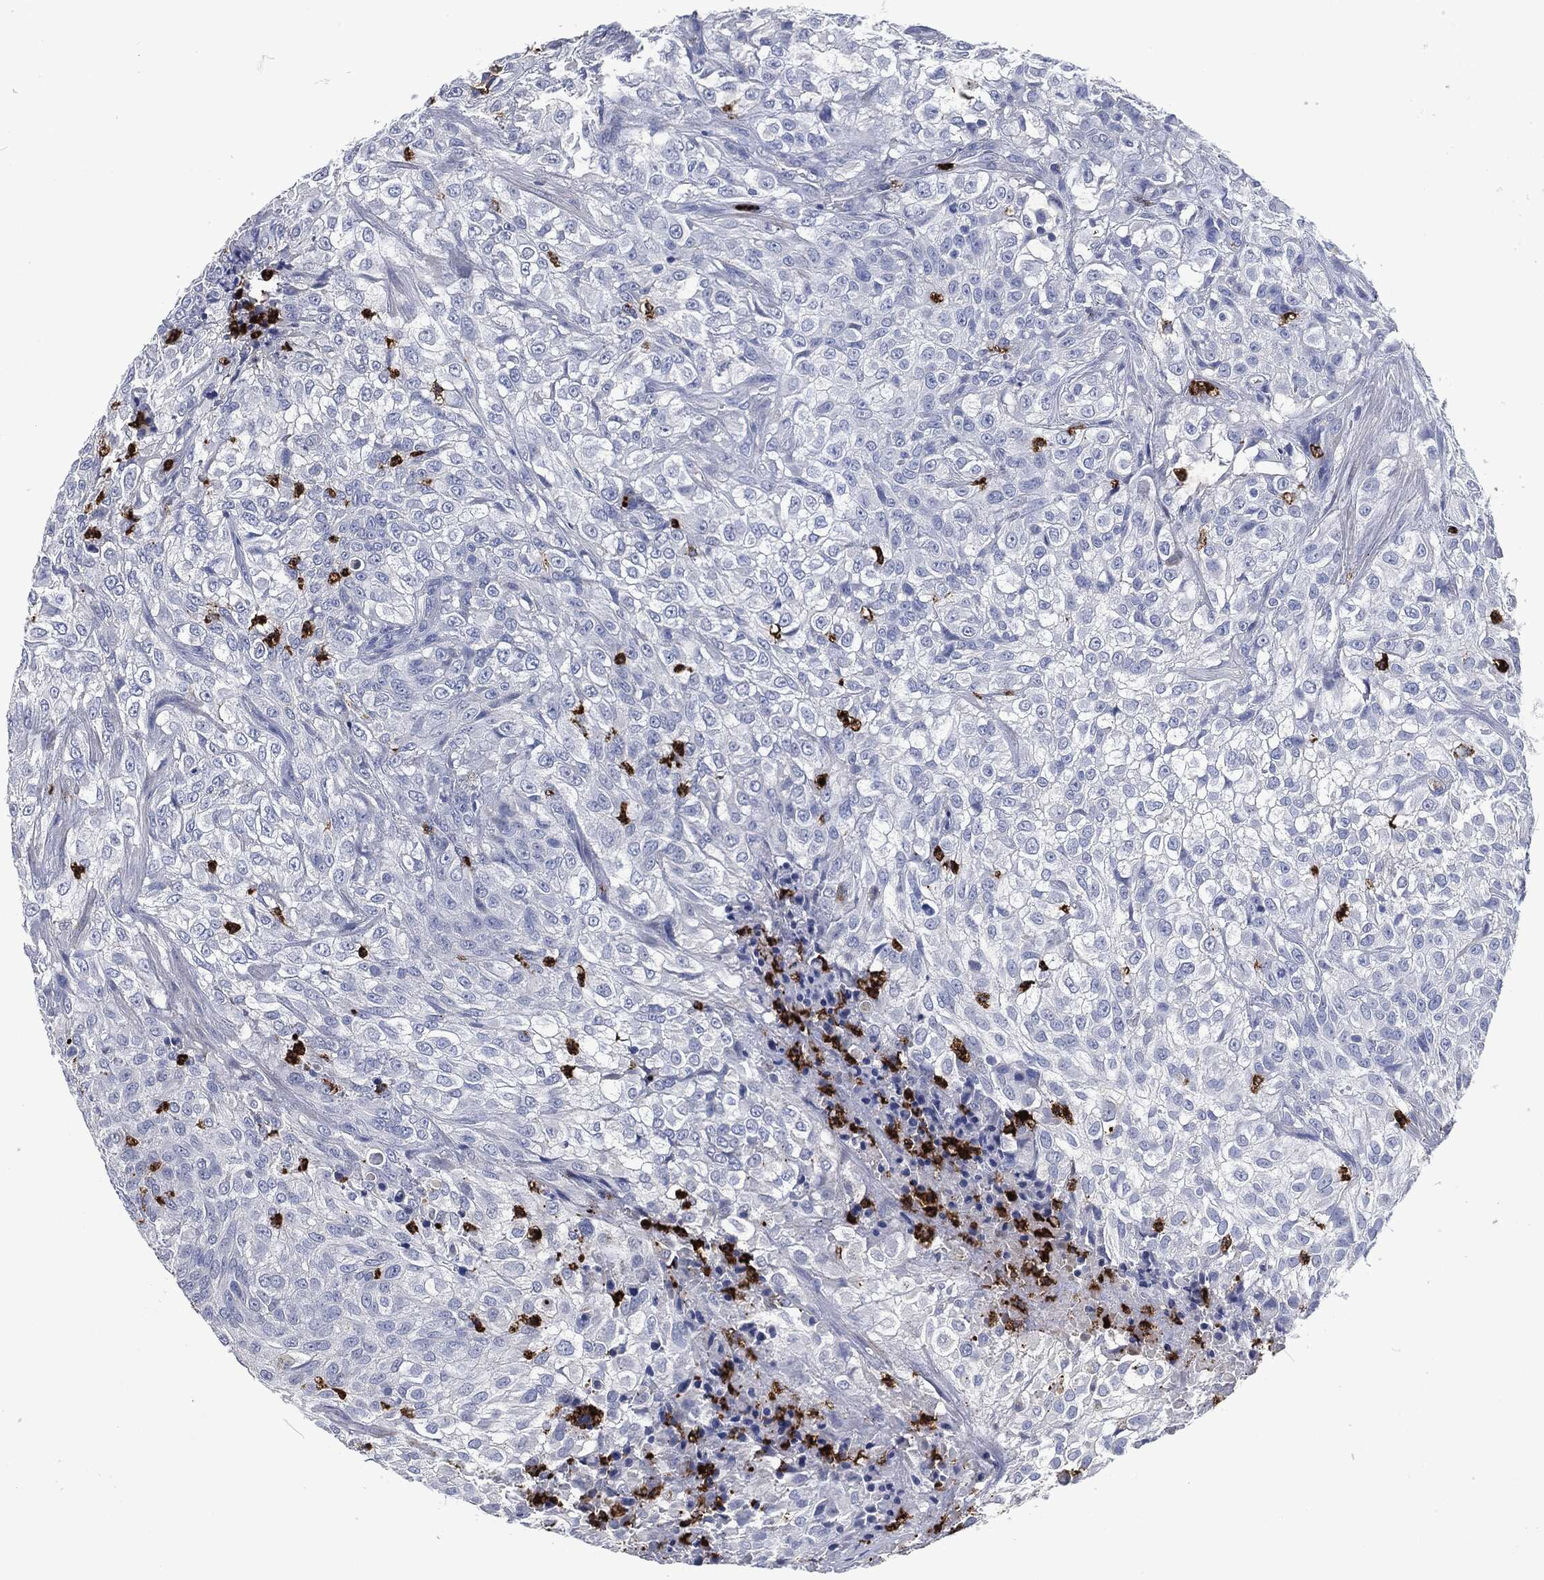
{"staining": {"intensity": "negative", "quantity": "none", "location": "none"}, "tissue": "urothelial cancer", "cell_type": "Tumor cells", "image_type": "cancer", "snomed": [{"axis": "morphology", "description": "Urothelial carcinoma, High grade"}, {"axis": "topography", "description": "Urinary bladder"}], "caption": "Photomicrograph shows no significant protein expression in tumor cells of high-grade urothelial carcinoma.", "gene": "MPO", "patient": {"sex": "male", "age": 56}}